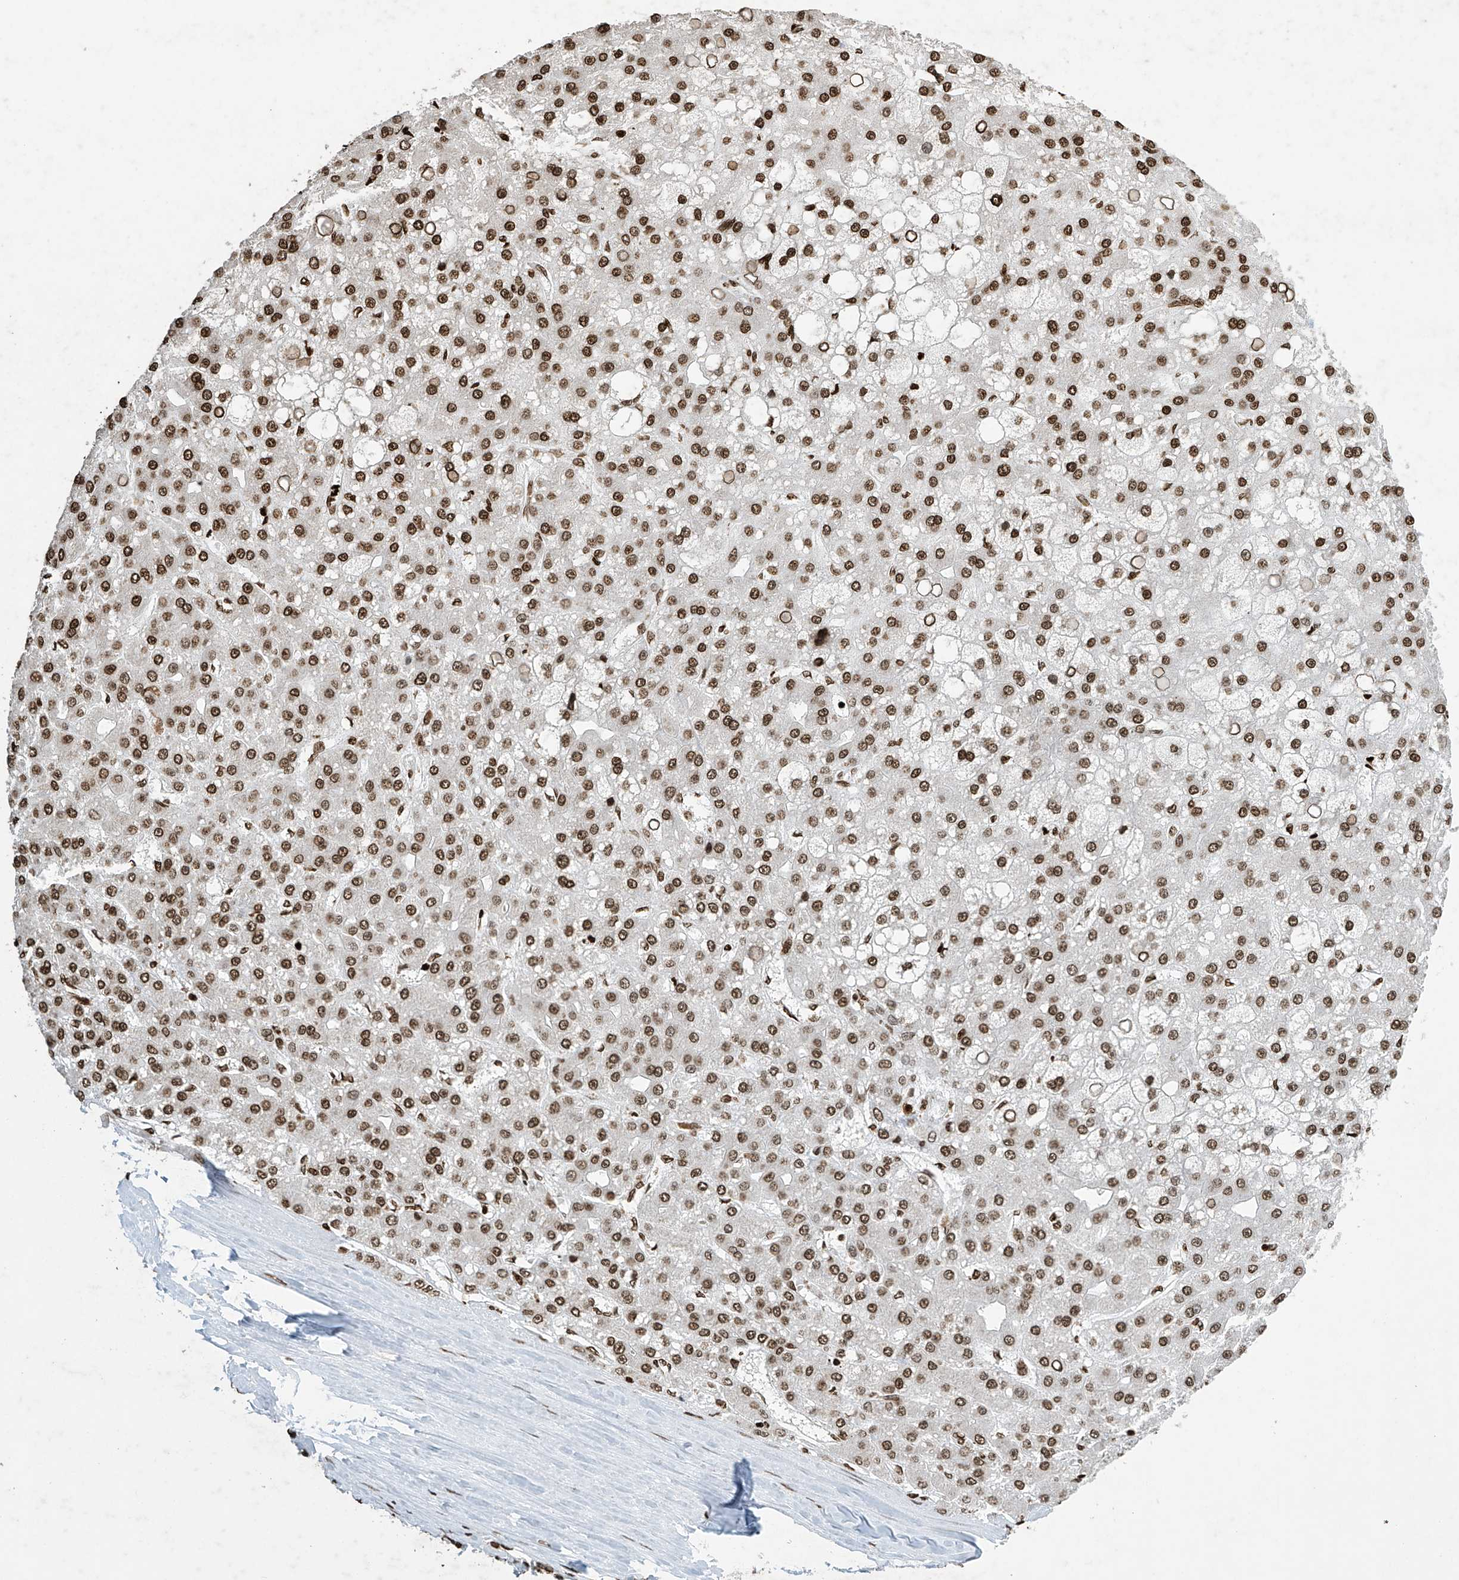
{"staining": {"intensity": "strong", "quantity": ">75%", "location": "nuclear"}, "tissue": "liver cancer", "cell_type": "Tumor cells", "image_type": "cancer", "snomed": [{"axis": "morphology", "description": "Carcinoma, Hepatocellular, NOS"}, {"axis": "topography", "description": "Liver"}], "caption": "About >75% of tumor cells in human hepatocellular carcinoma (liver) demonstrate strong nuclear protein expression as visualized by brown immunohistochemical staining.", "gene": "H4C16", "patient": {"sex": "male", "age": 67}}